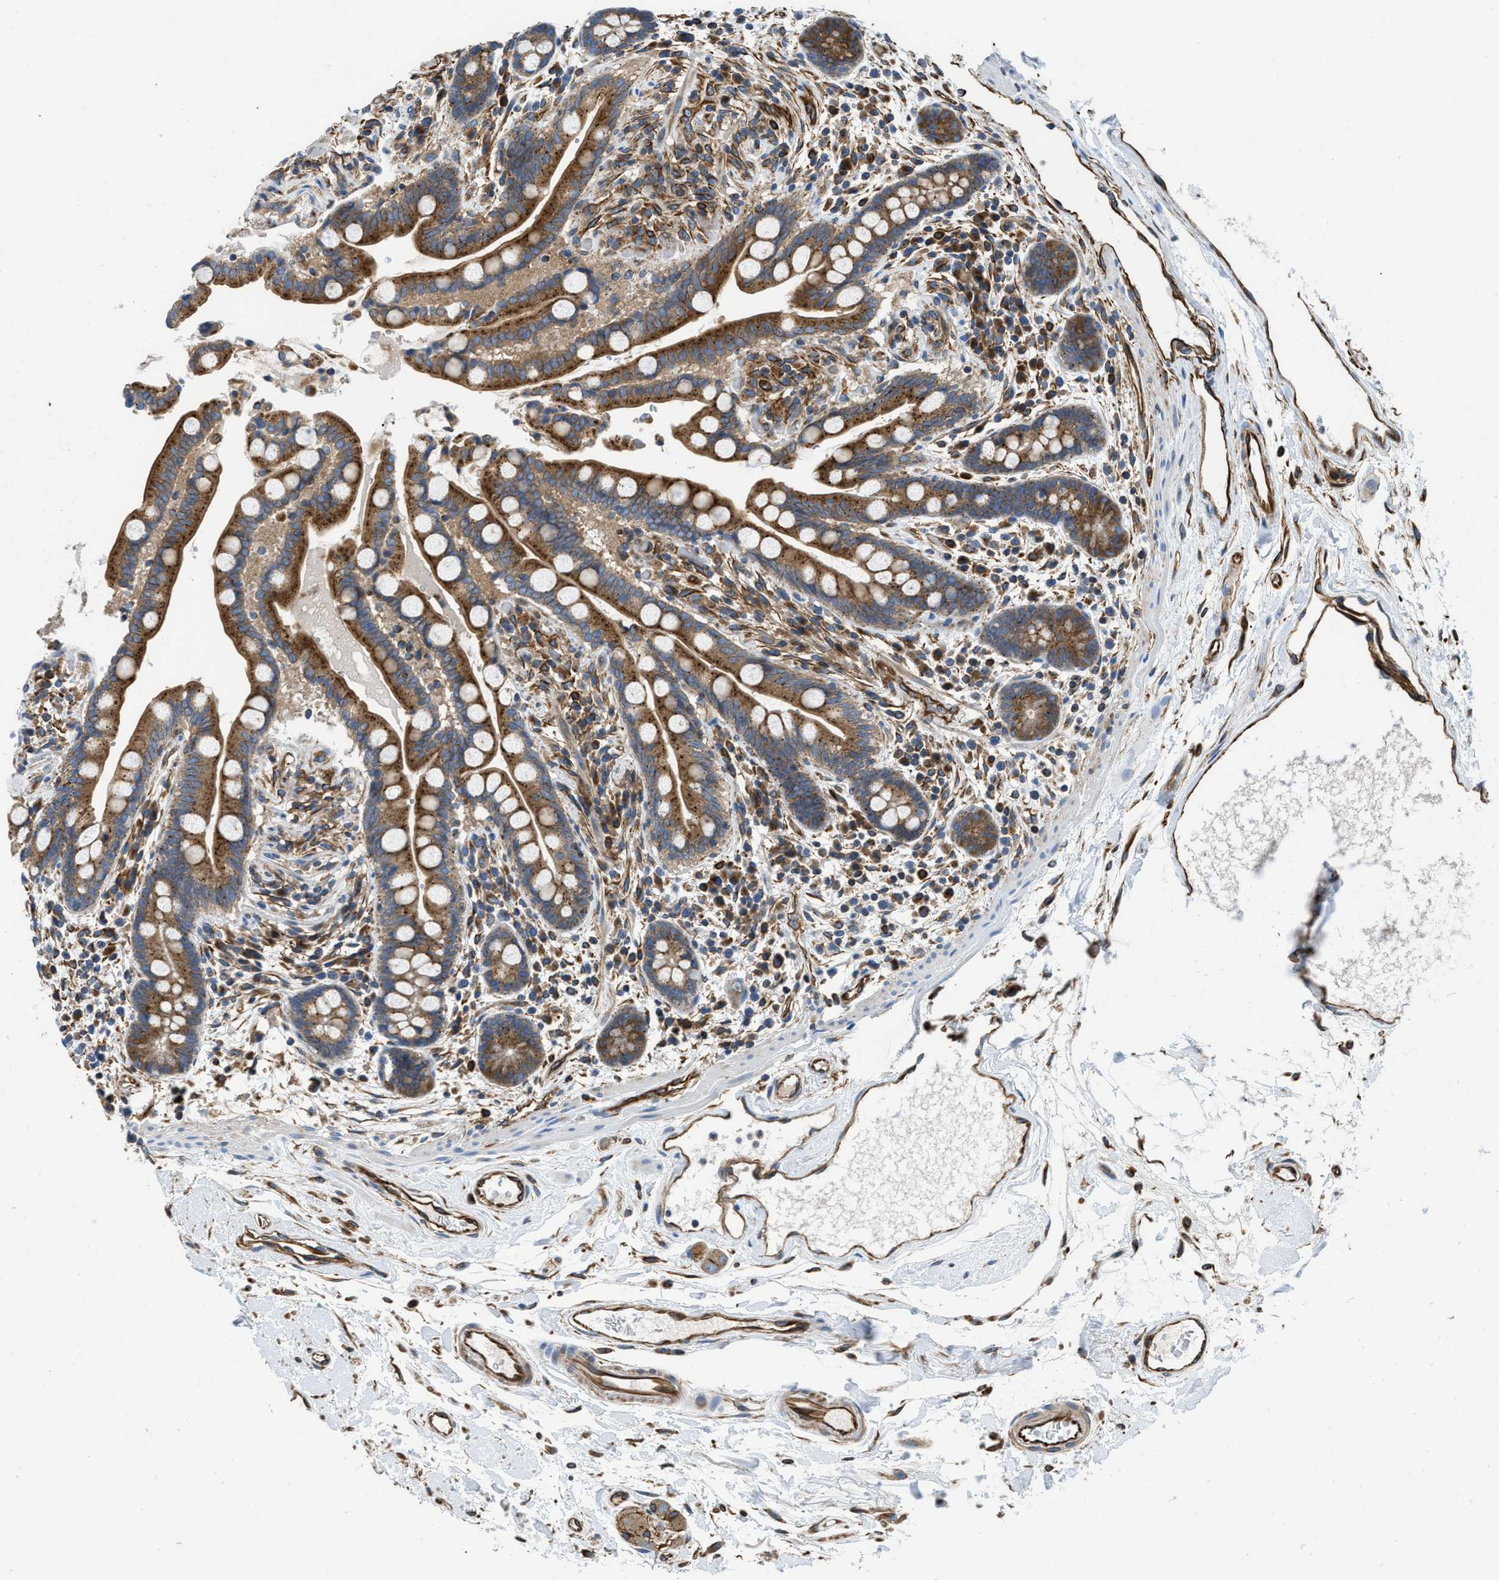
{"staining": {"intensity": "strong", "quantity": ">75%", "location": "cytoplasmic/membranous"}, "tissue": "colon", "cell_type": "Endothelial cells", "image_type": "normal", "snomed": [{"axis": "morphology", "description": "Normal tissue, NOS"}, {"axis": "topography", "description": "Colon"}], "caption": "Immunohistochemistry histopathology image of benign colon stained for a protein (brown), which demonstrates high levels of strong cytoplasmic/membranous staining in about >75% of endothelial cells.", "gene": "HSD17B12", "patient": {"sex": "male", "age": 73}}